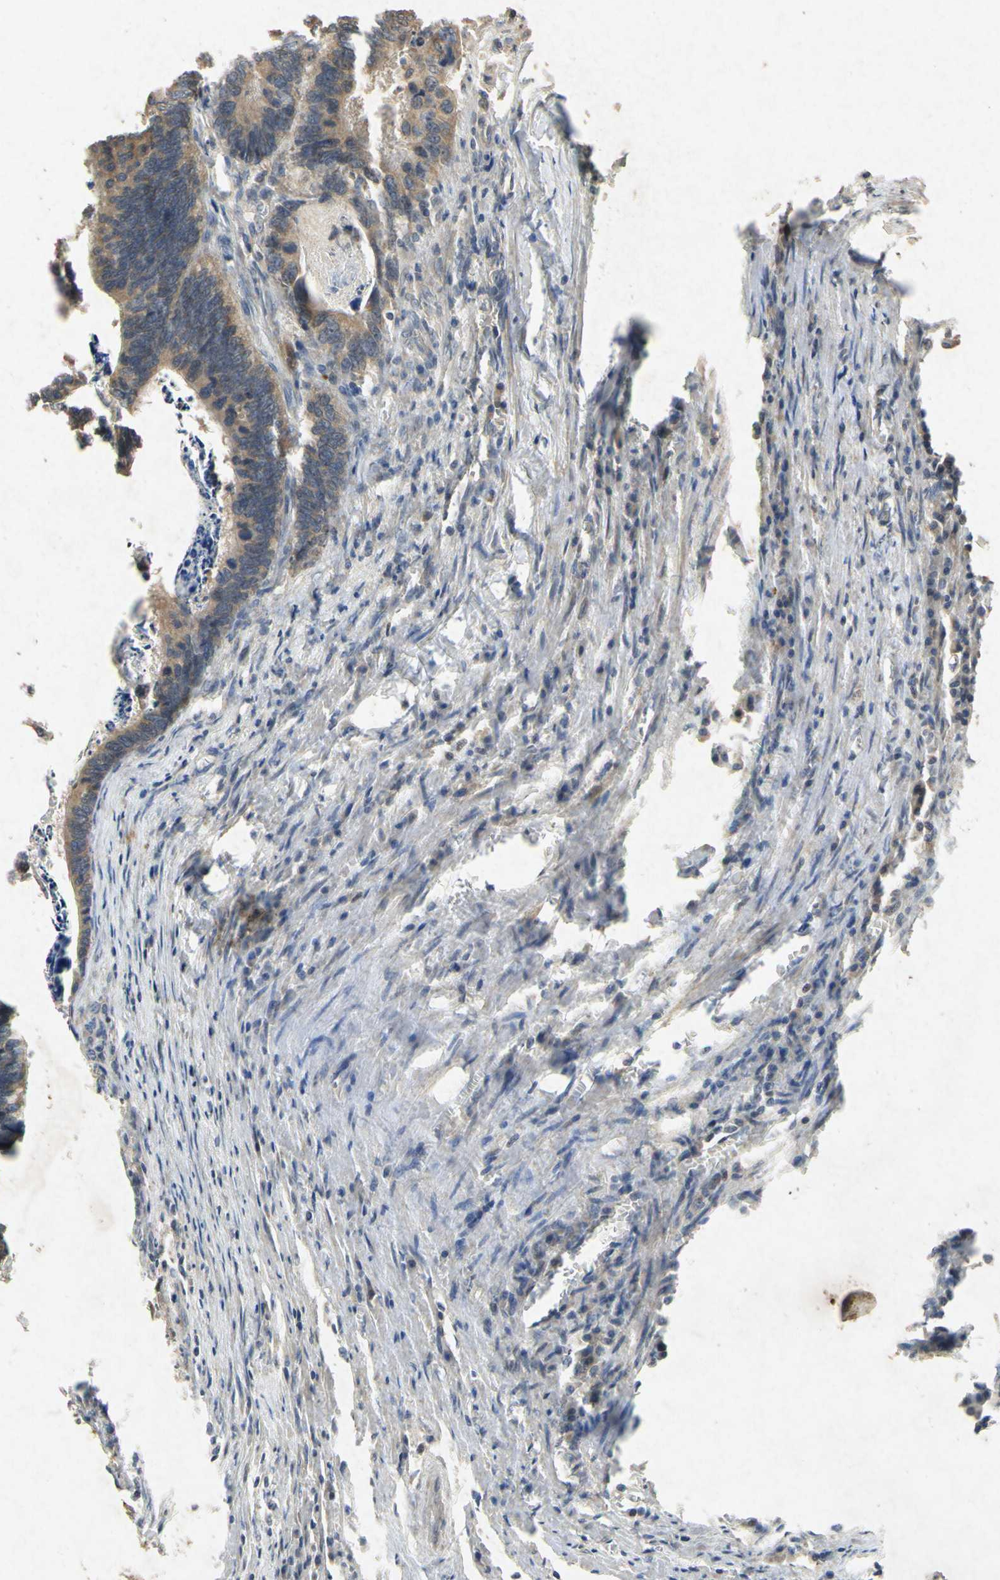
{"staining": {"intensity": "weak", "quantity": ">75%", "location": "cytoplasmic/membranous"}, "tissue": "colorectal cancer", "cell_type": "Tumor cells", "image_type": "cancer", "snomed": [{"axis": "morphology", "description": "Adenocarcinoma, NOS"}, {"axis": "topography", "description": "Colon"}], "caption": "Approximately >75% of tumor cells in colorectal adenocarcinoma show weak cytoplasmic/membranous protein positivity as visualized by brown immunohistochemical staining.", "gene": "ATP6V1H", "patient": {"sex": "male", "age": 72}}